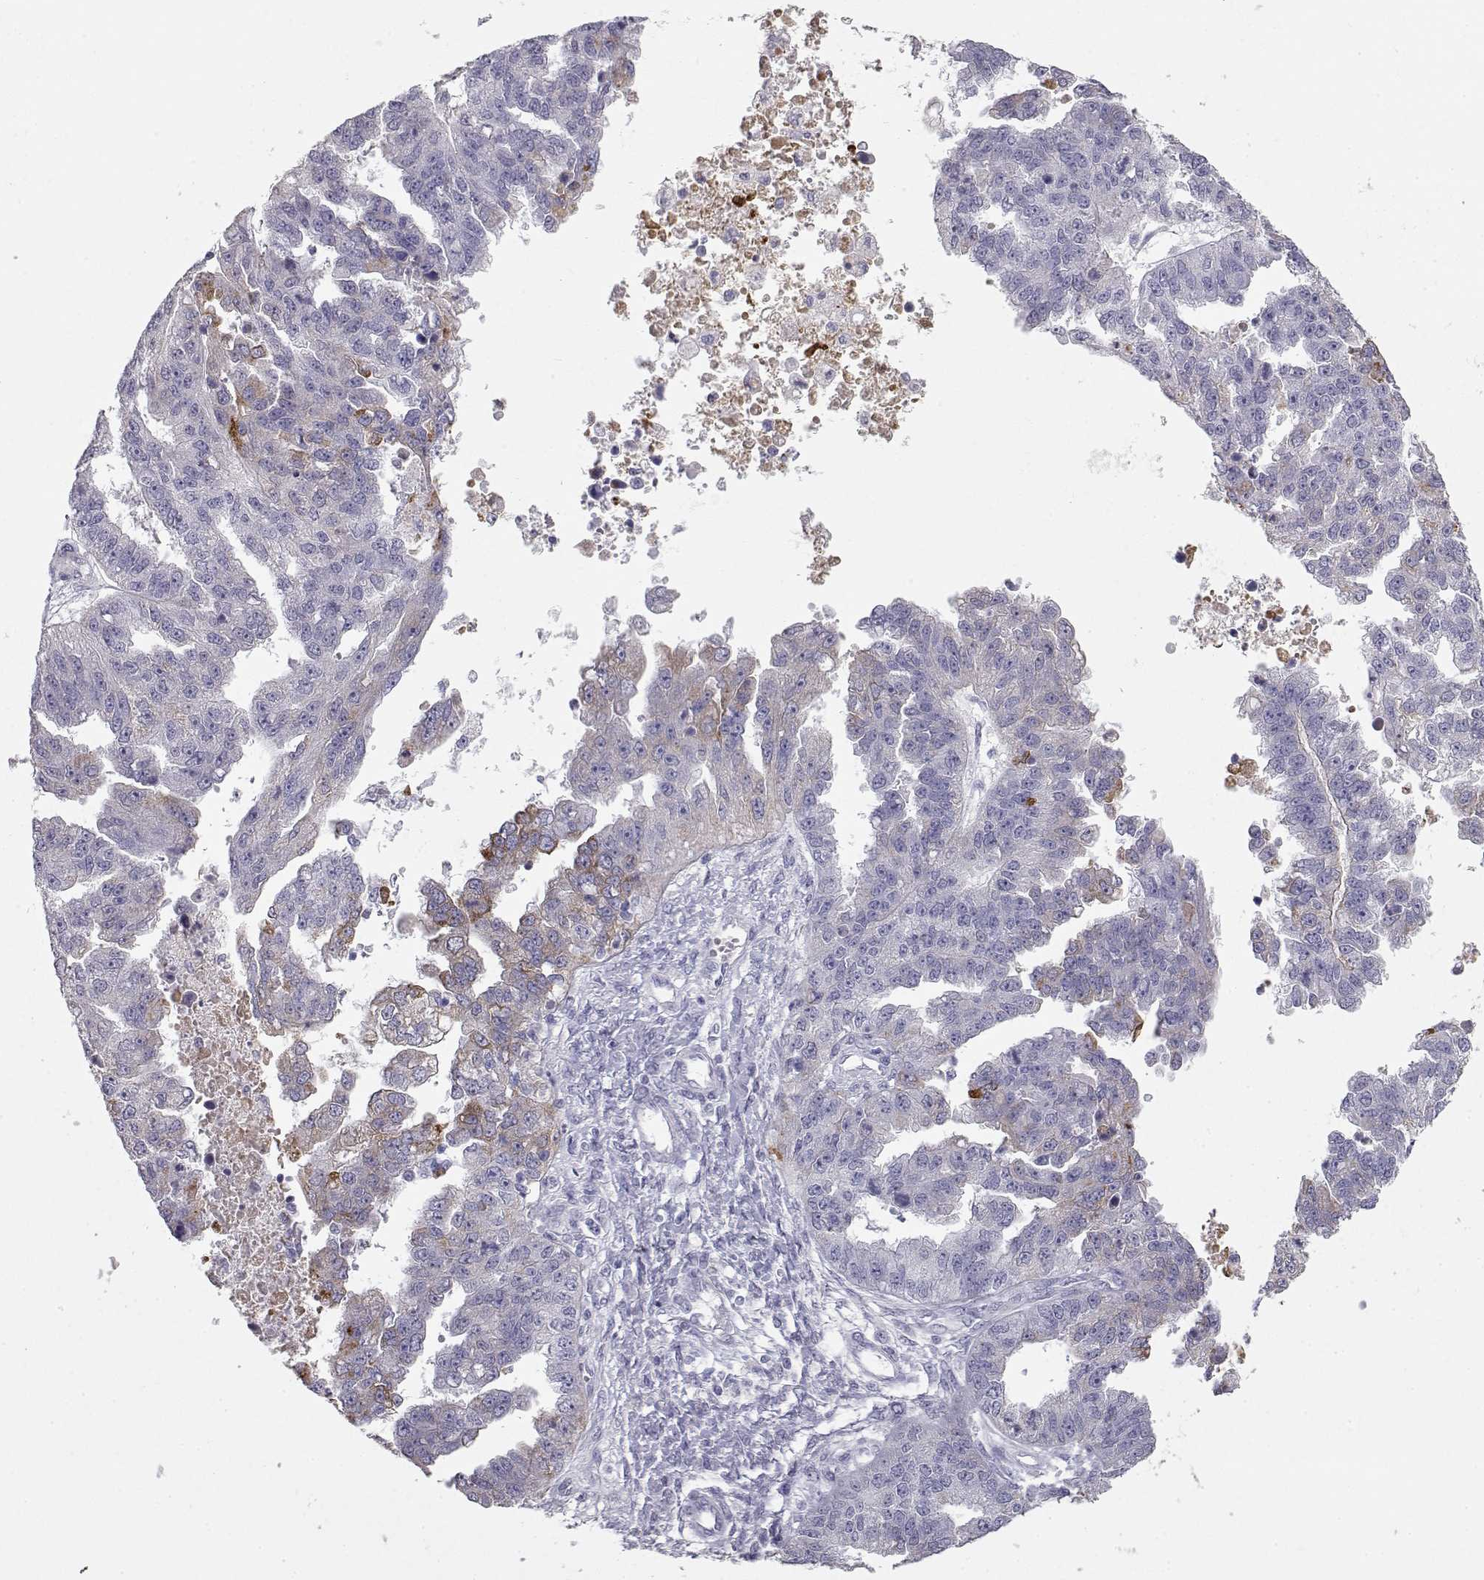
{"staining": {"intensity": "moderate", "quantity": "<25%", "location": "cytoplasmic/membranous"}, "tissue": "ovarian cancer", "cell_type": "Tumor cells", "image_type": "cancer", "snomed": [{"axis": "morphology", "description": "Cystadenocarcinoma, serous, NOS"}, {"axis": "topography", "description": "Ovary"}], "caption": "This image demonstrates ovarian cancer (serous cystadenocarcinoma) stained with immunohistochemistry to label a protein in brown. The cytoplasmic/membranous of tumor cells show moderate positivity for the protein. Nuclei are counter-stained blue.", "gene": "LAMB3", "patient": {"sex": "female", "age": 58}}